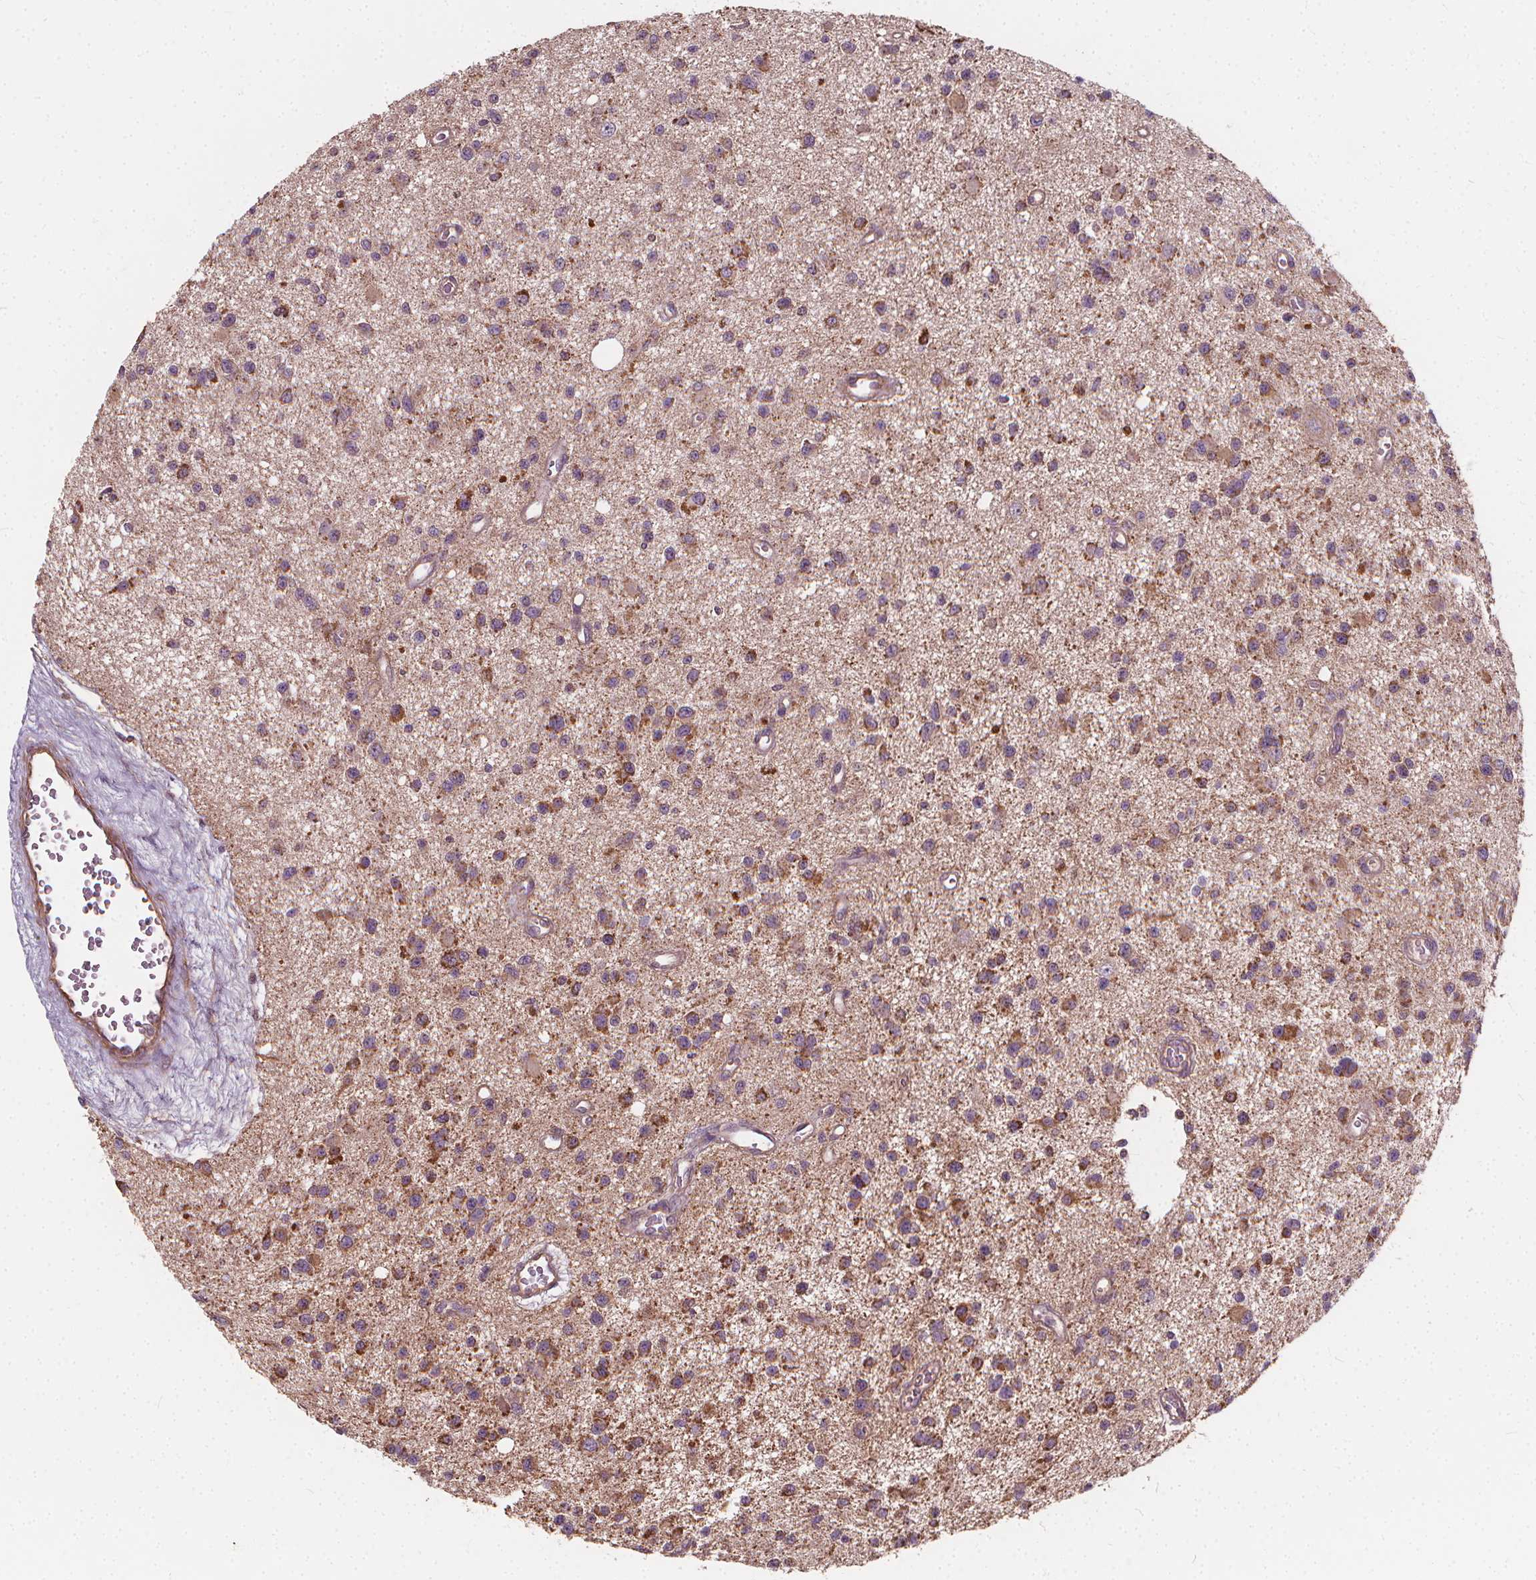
{"staining": {"intensity": "moderate", "quantity": "25%-75%", "location": "cytoplasmic/membranous"}, "tissue": "glioma", "cell_type": "Tumor cells", "image_type": "cancer", "snomed": [{"axis": "morphology", "description": "Glioma, malignant, Low grade"}, {"axis": "topography", "description": "Brain"}], "caption": "Immunohistochemistry (IHC) (DAB (3,3'-diaminobenzidine)) staining of human malignant glioma (low-grade) exhibits moderate cytoplasmic/membranous protein positivity in about 25%-75% of tumor cells.", "gene": "ORAI2", "patient": {"sex": "male", "age": 43}}